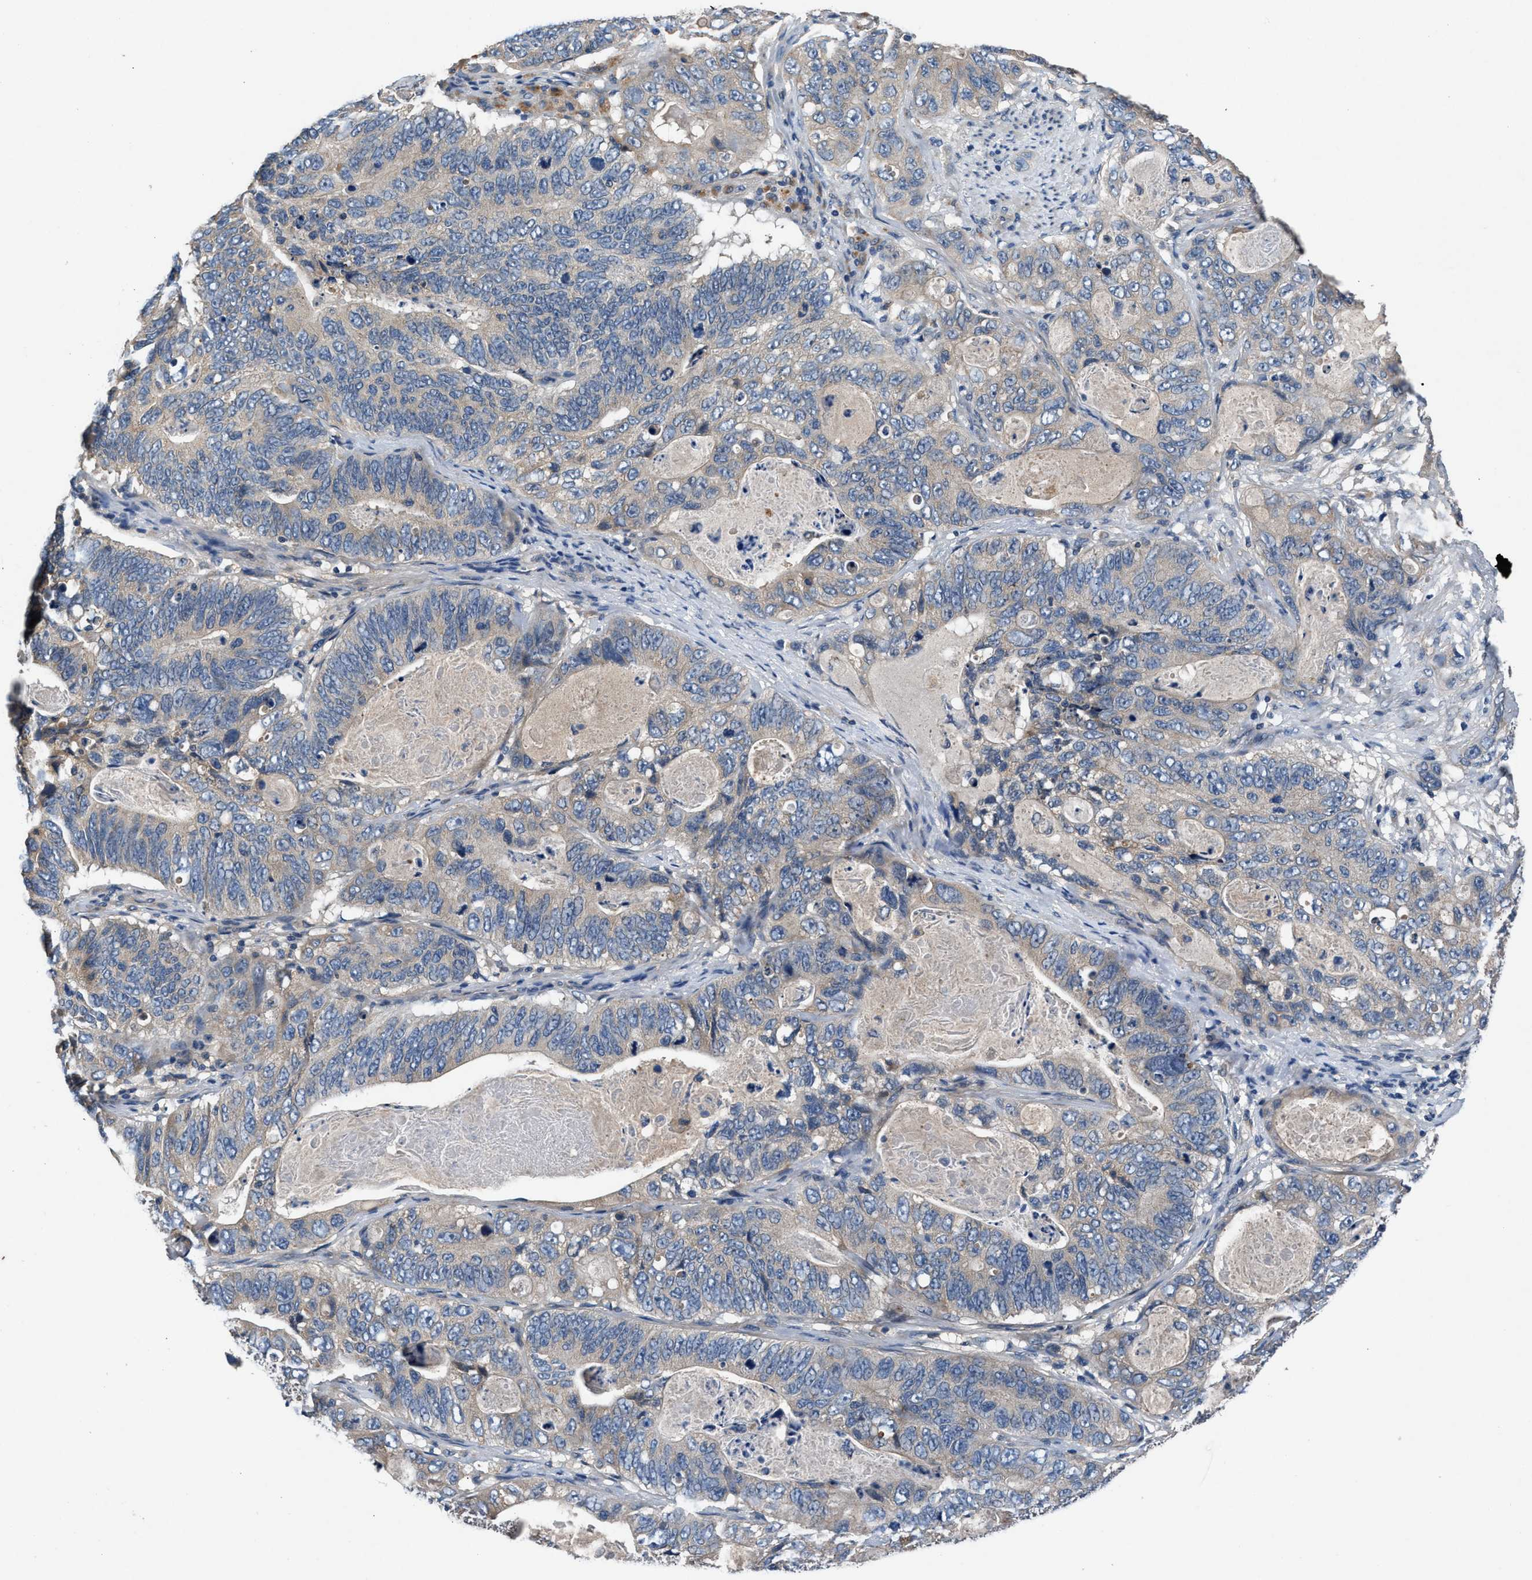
{"staining": {"intensity": "negative", "quantity": "none", "location": "none"}, "tissue": "stomach cancer", "cell_type": "Tumor cells", "image_type": "cancer", "snomed": [{"axis": "morphology", "description": "Normal tissue, NOS"}, {"axis": "morphology", "description": "Adenocarcinoma, NOS"}, {"axis": "topography", "description": "Stomach"}], "caption": "Immunohistochemistry of human stomach cancer (adenocarcinoma) demonstrates no staining in tumor cells.", "gene": "PRXL2C", "patient": {"sex": "female", "age": 89}}